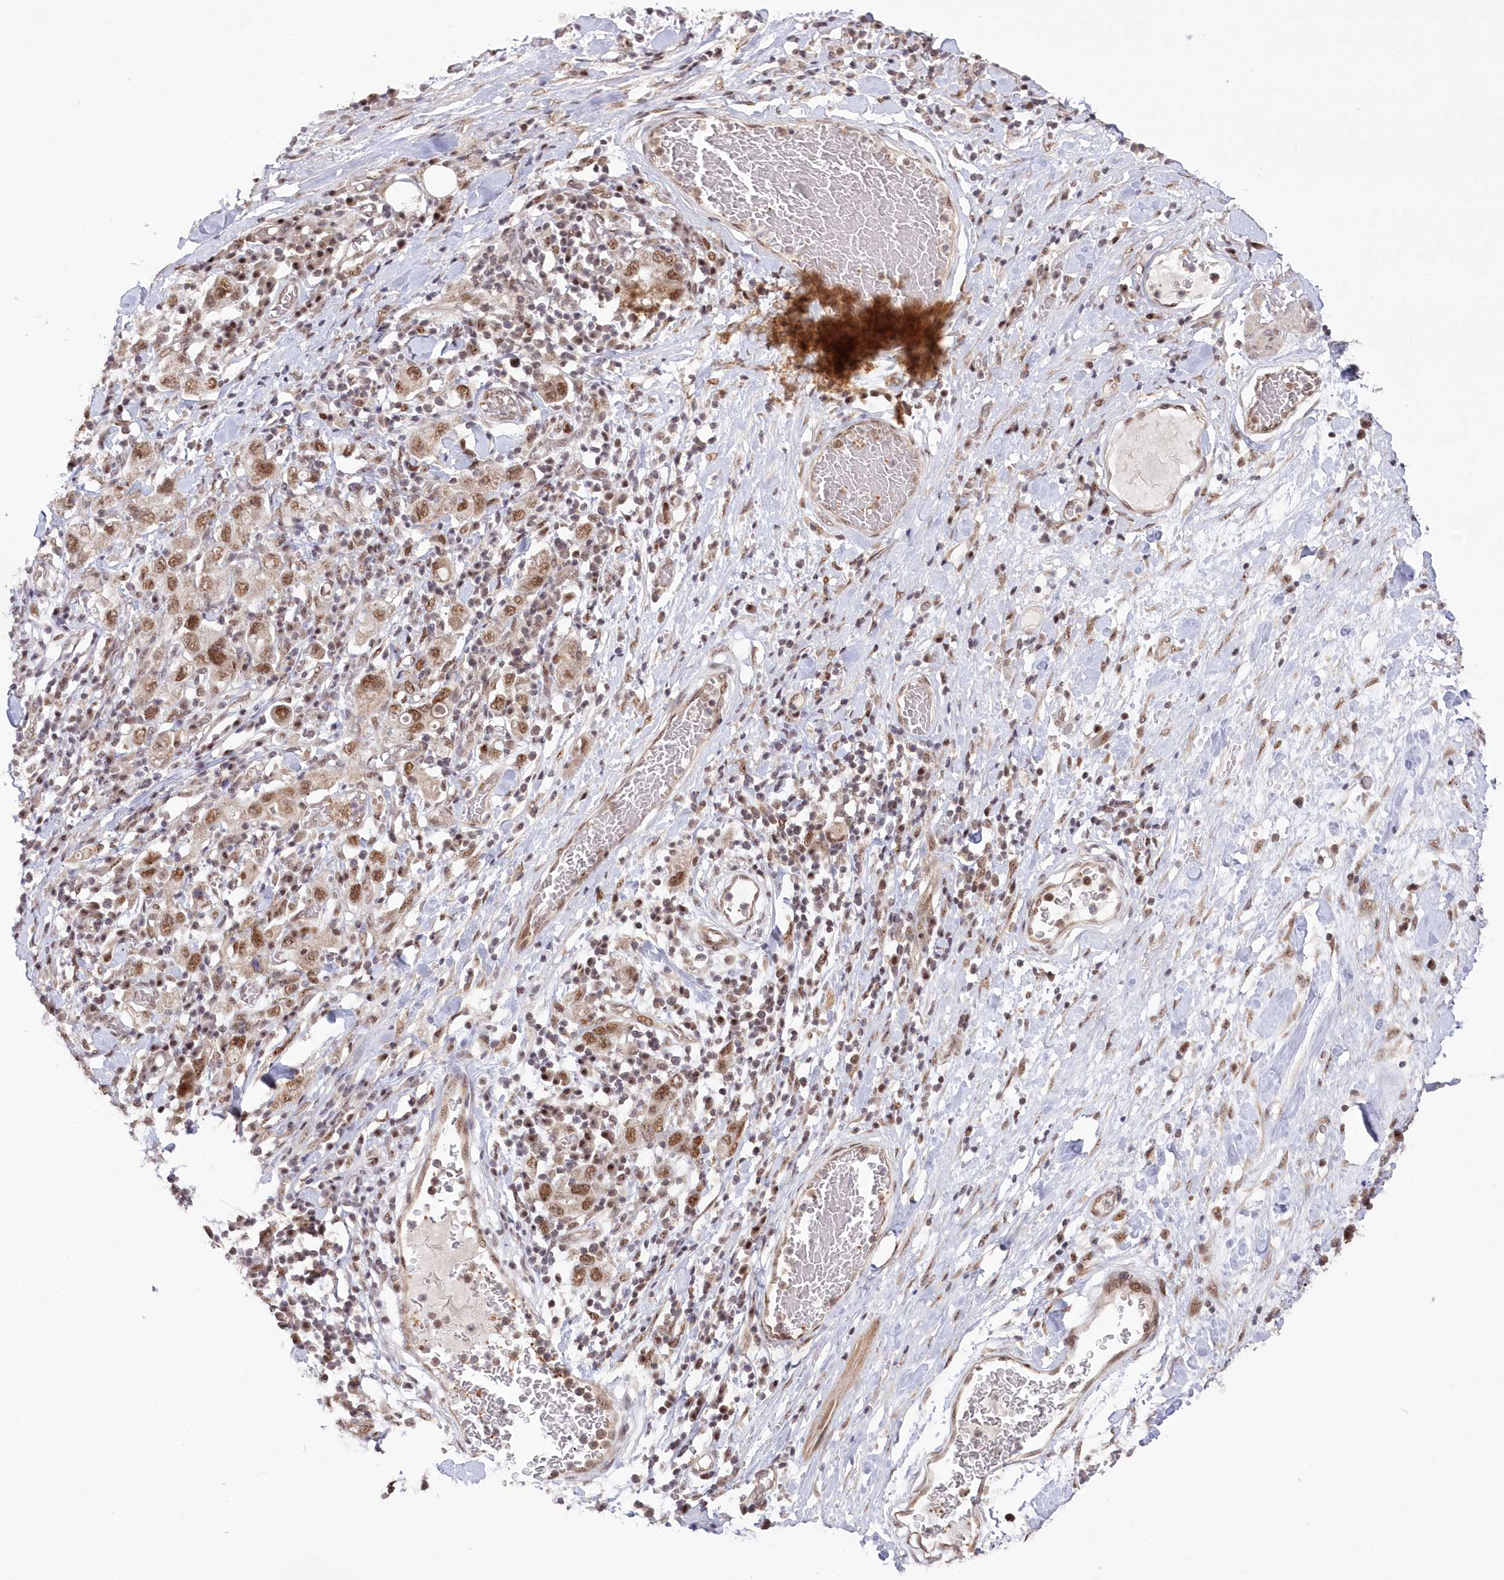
{"staining": {"intensity": "moderate", "quantity": ">75%", "location": "nuclear"}, "tissue": "stomach cancer", "cell_type": "Tumor cells", "image_type": "cancer", "snomed": [{"axis": "morphology", "description": "Adenocarcinoma, NOS"}, {"axis": "topography", "description": "Stomach, upper"}], "caption": "Protein staining shows moderate nuclear expression in about >75% of tumor cells in stomach cancer (adenocarcinoma).", "gene": "WBP1L", "patient": {"sex": "male", "age": 62}}